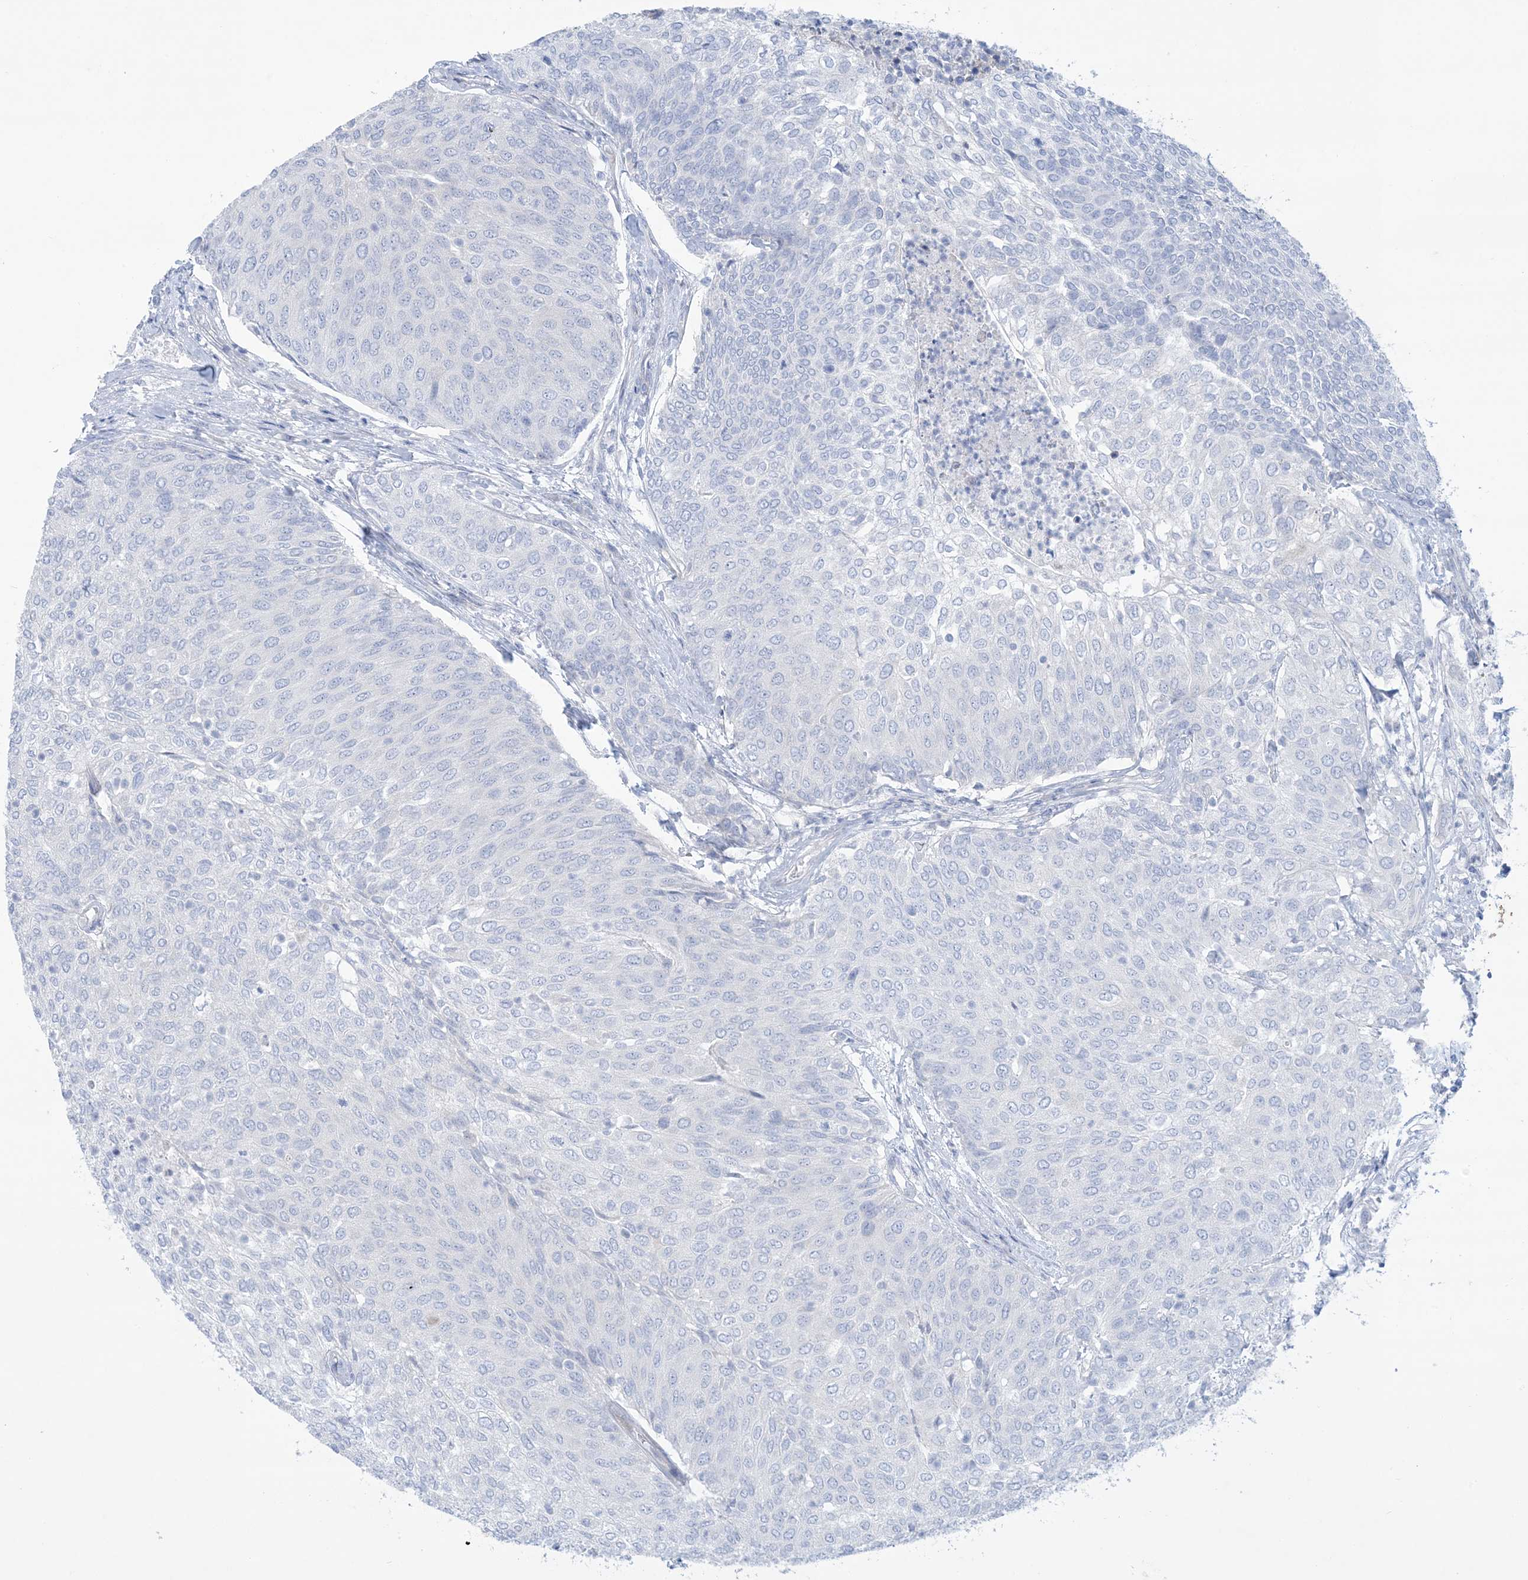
{"staining": {"intensity": "negative", "quantity": "none", "location": "none"}, "tissue": "urothelial cancer", "cell_type": "Tumor cells", "image_type": "cancer", "snomed": [{"axis": "morphology", "description": "Urothelial carcinoma, Low grade"}, {"axis": "topography", "description": "Urinary bladder"}], "caption": "High power microscopy image of an IHC micrograph of low-grade urothelial carcinoma, revealing no significant staining in tumor cells.", "gene": "ATP11C", "patient": {"sex": "female", "age": 79}}